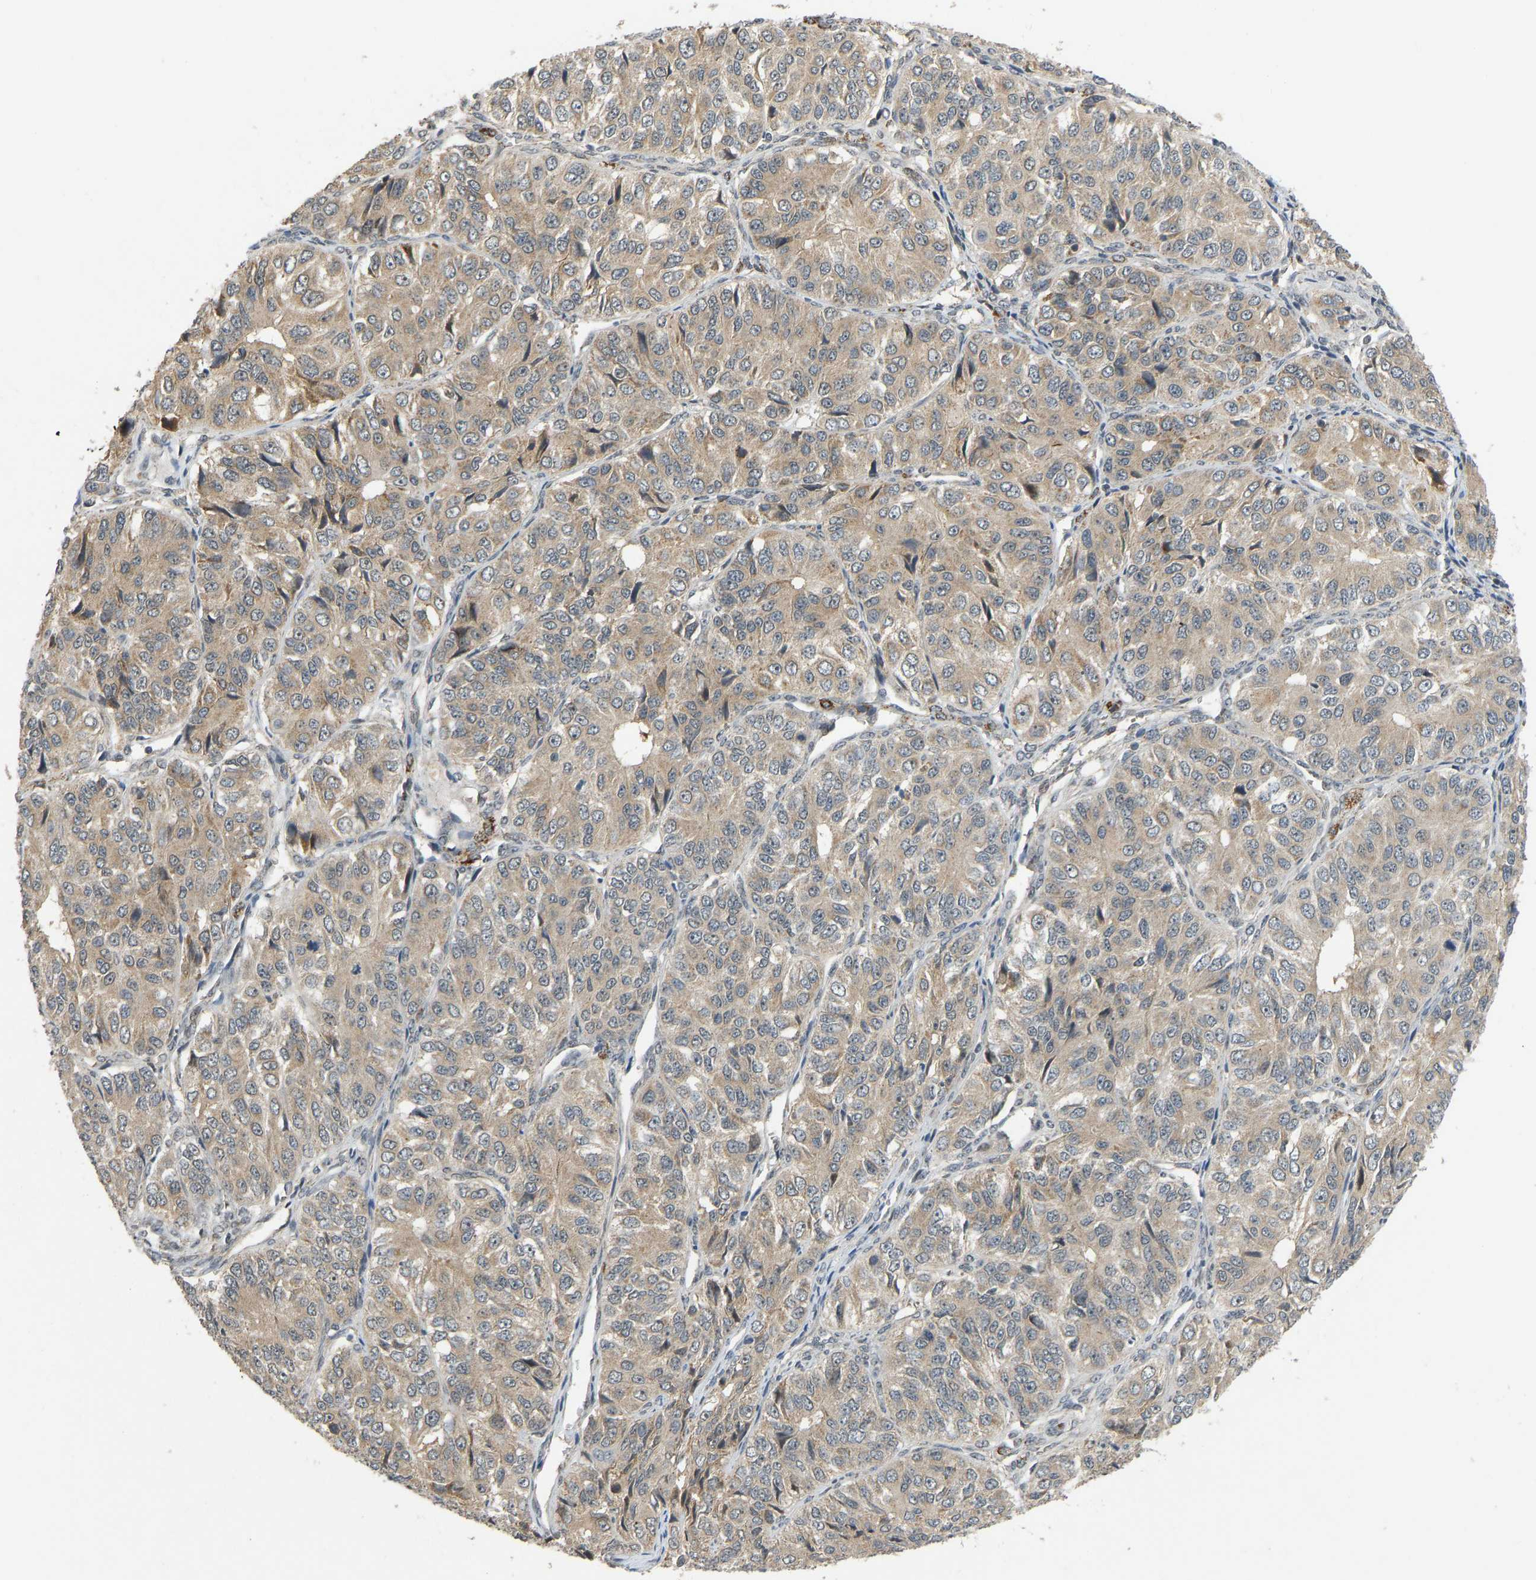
{"staining": {"intensity": "weak", "quantity": ">75%", "location": "cytoplasmic/membranous"}, "tissue": "ovarian cancer", "cell_type": "Tumor cells", "image_type": "cancer", "snomed": [{"axis": "morphology", "description": "Carcinoma, endometroid"}, {"axis": "topography", "description": "Ovary"}], "caption": "Immunohistochemistry (IHC) histopathology image of endometroid carcinoma (ovarian) stained for a protein (brown), which displays low levels of weak cytoplasmic/membranous positivity in about >75% of tumor cells.", "gene": "ACADS", "patient": {"sex": "female", "age": 51}}